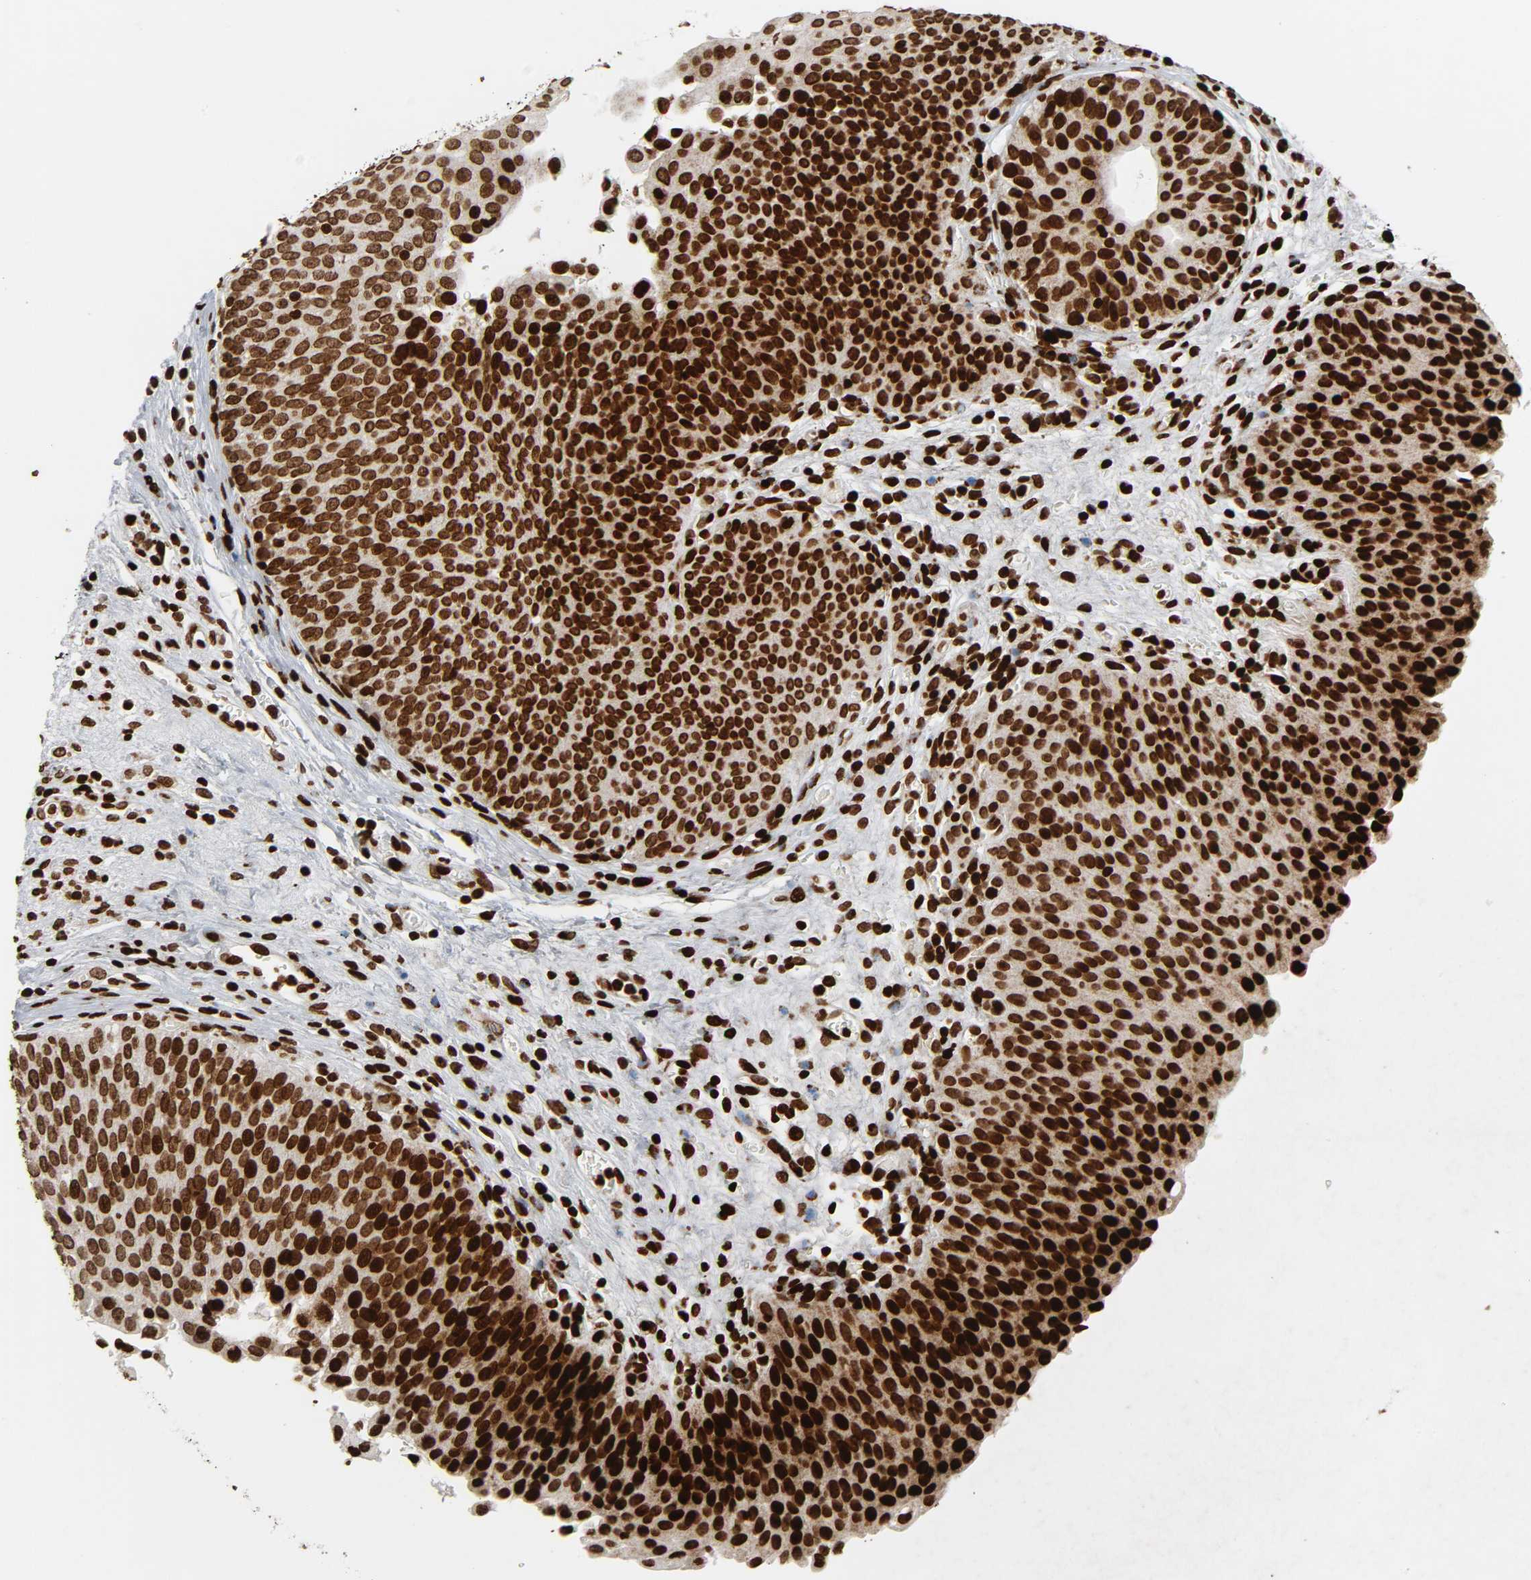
{"staining": {"intensity": "strong", "quantity": ">75%", "location": "nuclear"}, "tissue": "urinary bladder", "cell_type": "Urothelial cells", "image_type": "normal", "snomed": [{"axis": "morphology", "description": "Normal tissue, NOS"}, {"axis": "morphology", "description": "Dysplasia, NOS"}, {"axis": "topography", "description": "Urinary bladder"}], "caption": "Protein expression analysis of normal human urinary bladder reveals strong nuclear positivity in about >75% of urothelial cells. The staining is performed using DAB brown chromogen to label protein expression. The nuclei are counter-stained blue using hematoxylin.", "gene": "RXRA", "patient": {"sex": "male", "age": 35}}